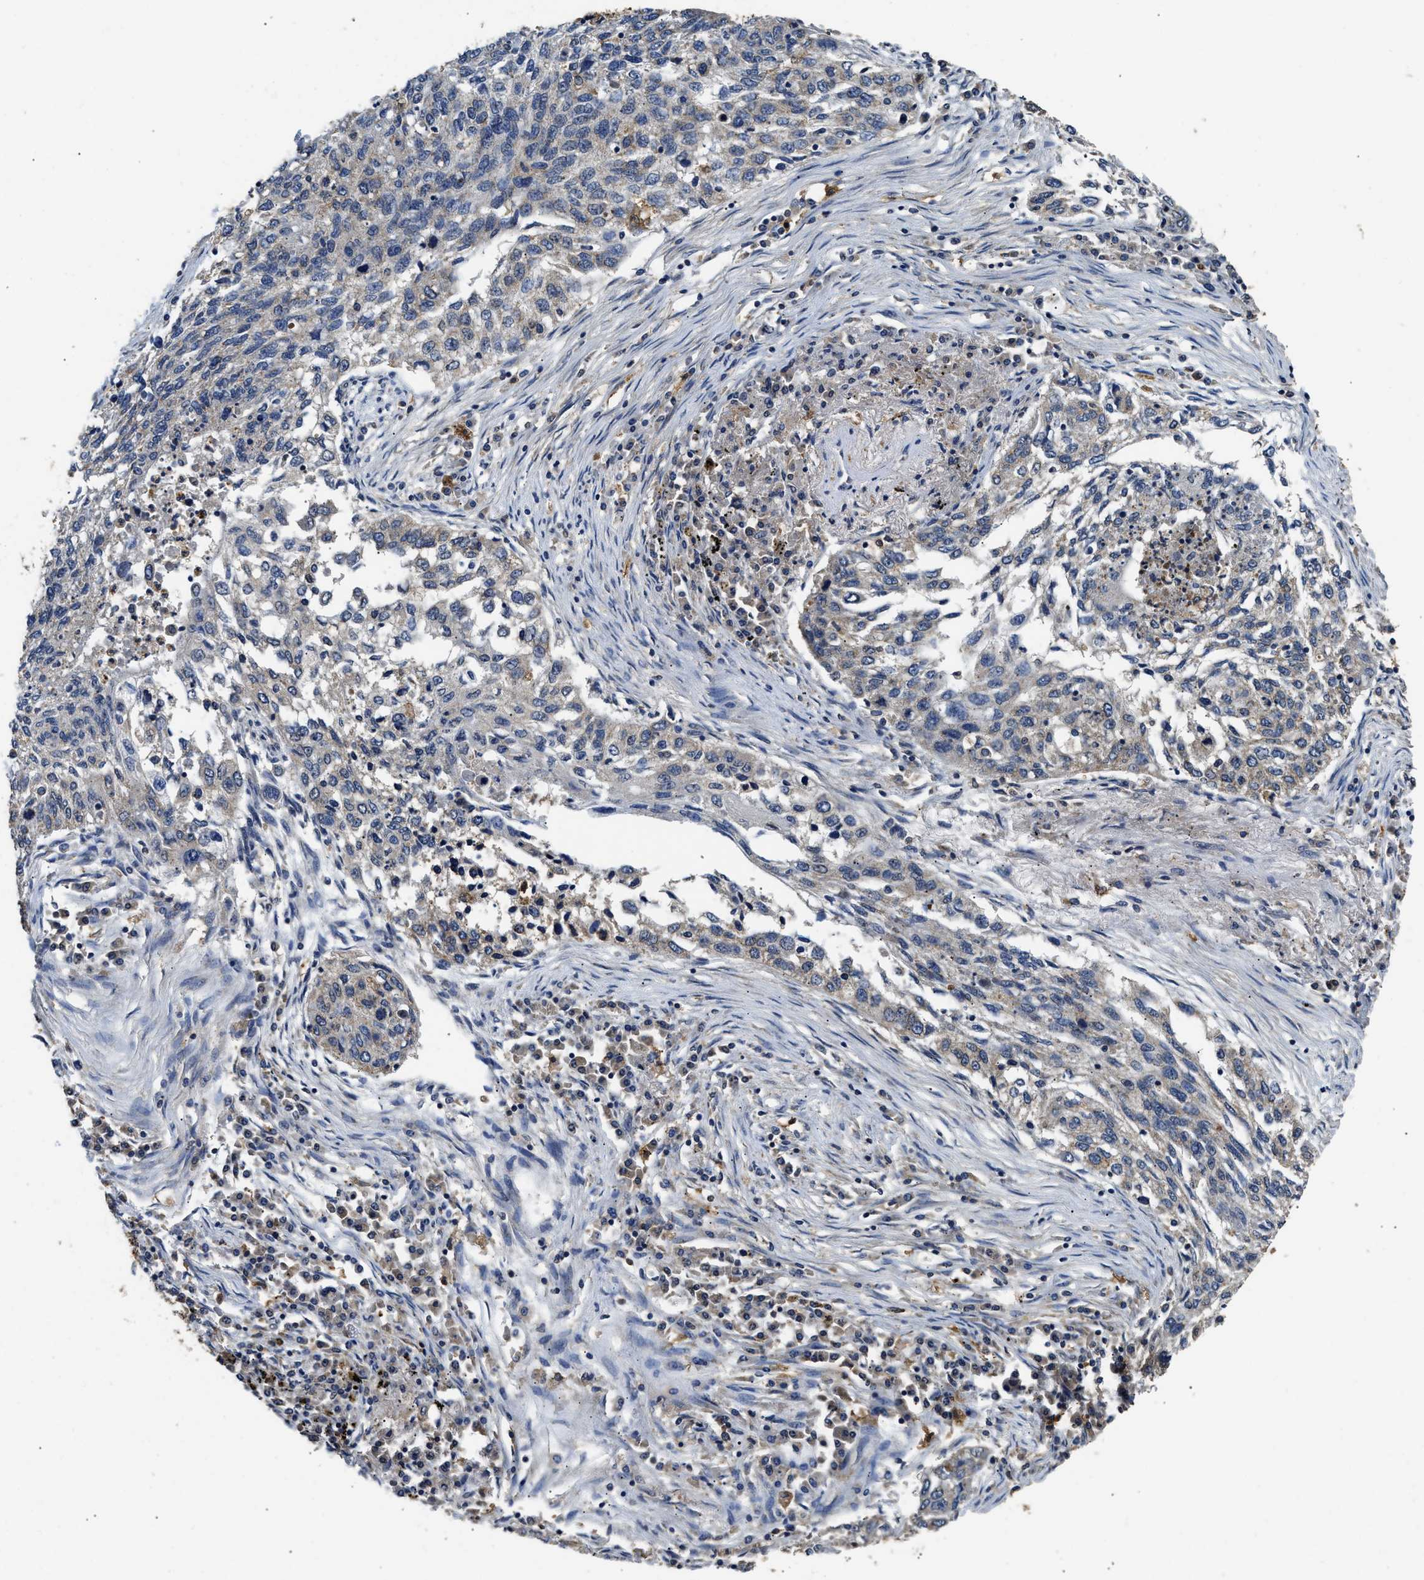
{"staining": {"intensity": "negative", "quantity": "none", "location": "none"}, "tissue": "lung cancer", "cell_type": "Tumor cells", "image_type": "cancer", "snomed": [{"axis": "morphology", "description": "Squamous cell carcinoma, NOS"}, {"axis": "topography", "description": "Lung"}], "caption": "A photomicrograph of lung cancer (squamous cell carcinoma) stained for a protein reveals no brown staining in tumor cells.", "gene": "CTNNA1", "patient": {"sex": "female", "age": 63}}